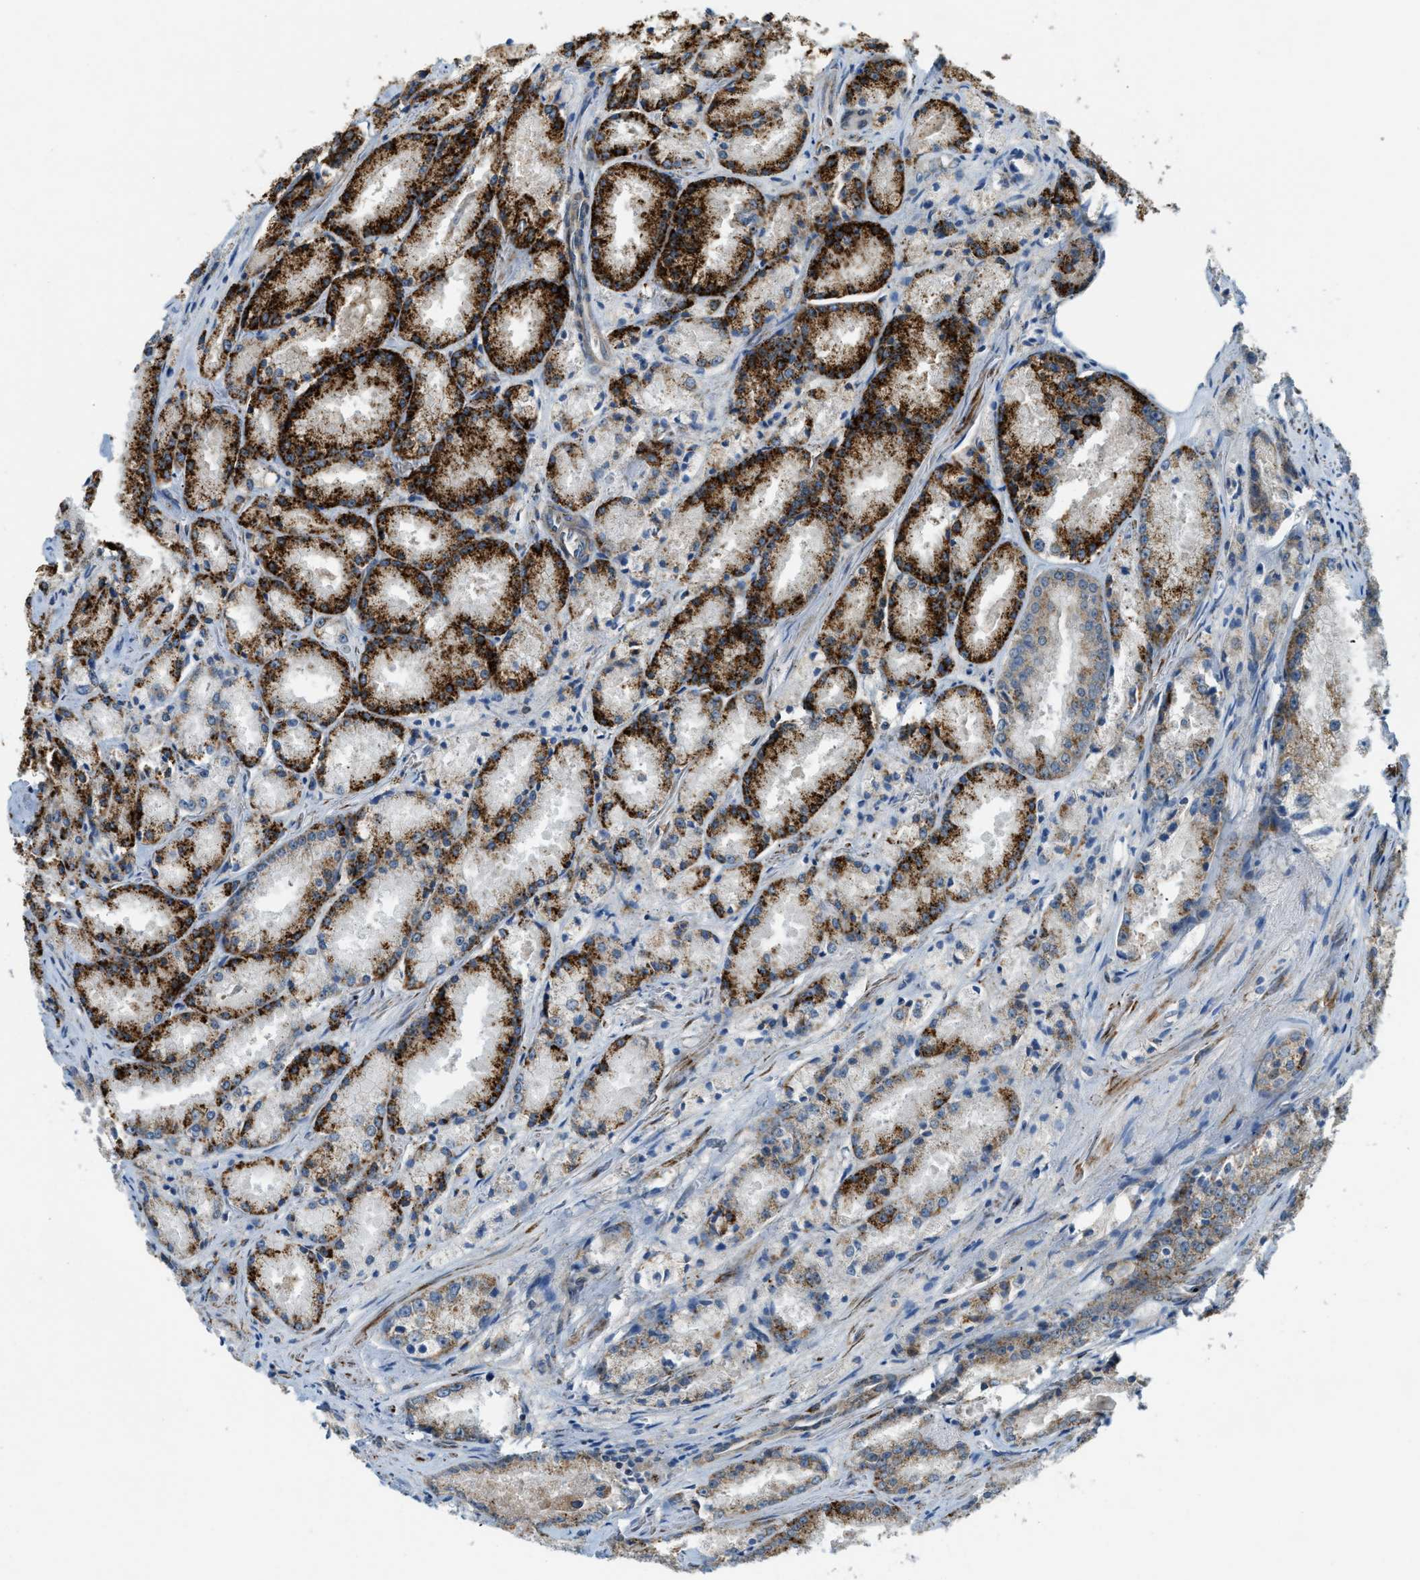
{"staining": {"intensity": "moderate", "quantity": ">75%", "location": "cytoplasmic/membranous"}, "tissue": "prostate cancer", "cell_type": "Tumor cells", "image_type": "cancer", "snomed": [{"axis": "morphology", "description": "Adenocarcinoma, Low grade"}, {"axis": "topography", "description": "Prostate"}], "caption": "The immunohistochemical stain labels moderate cytoplasmic/membranous expression in tumor cells of prostate cancer (low-grade adenocarcinoma) tissue.", "gene": "STARD3NL", "patient": {"sex": "male", "age": 64}}